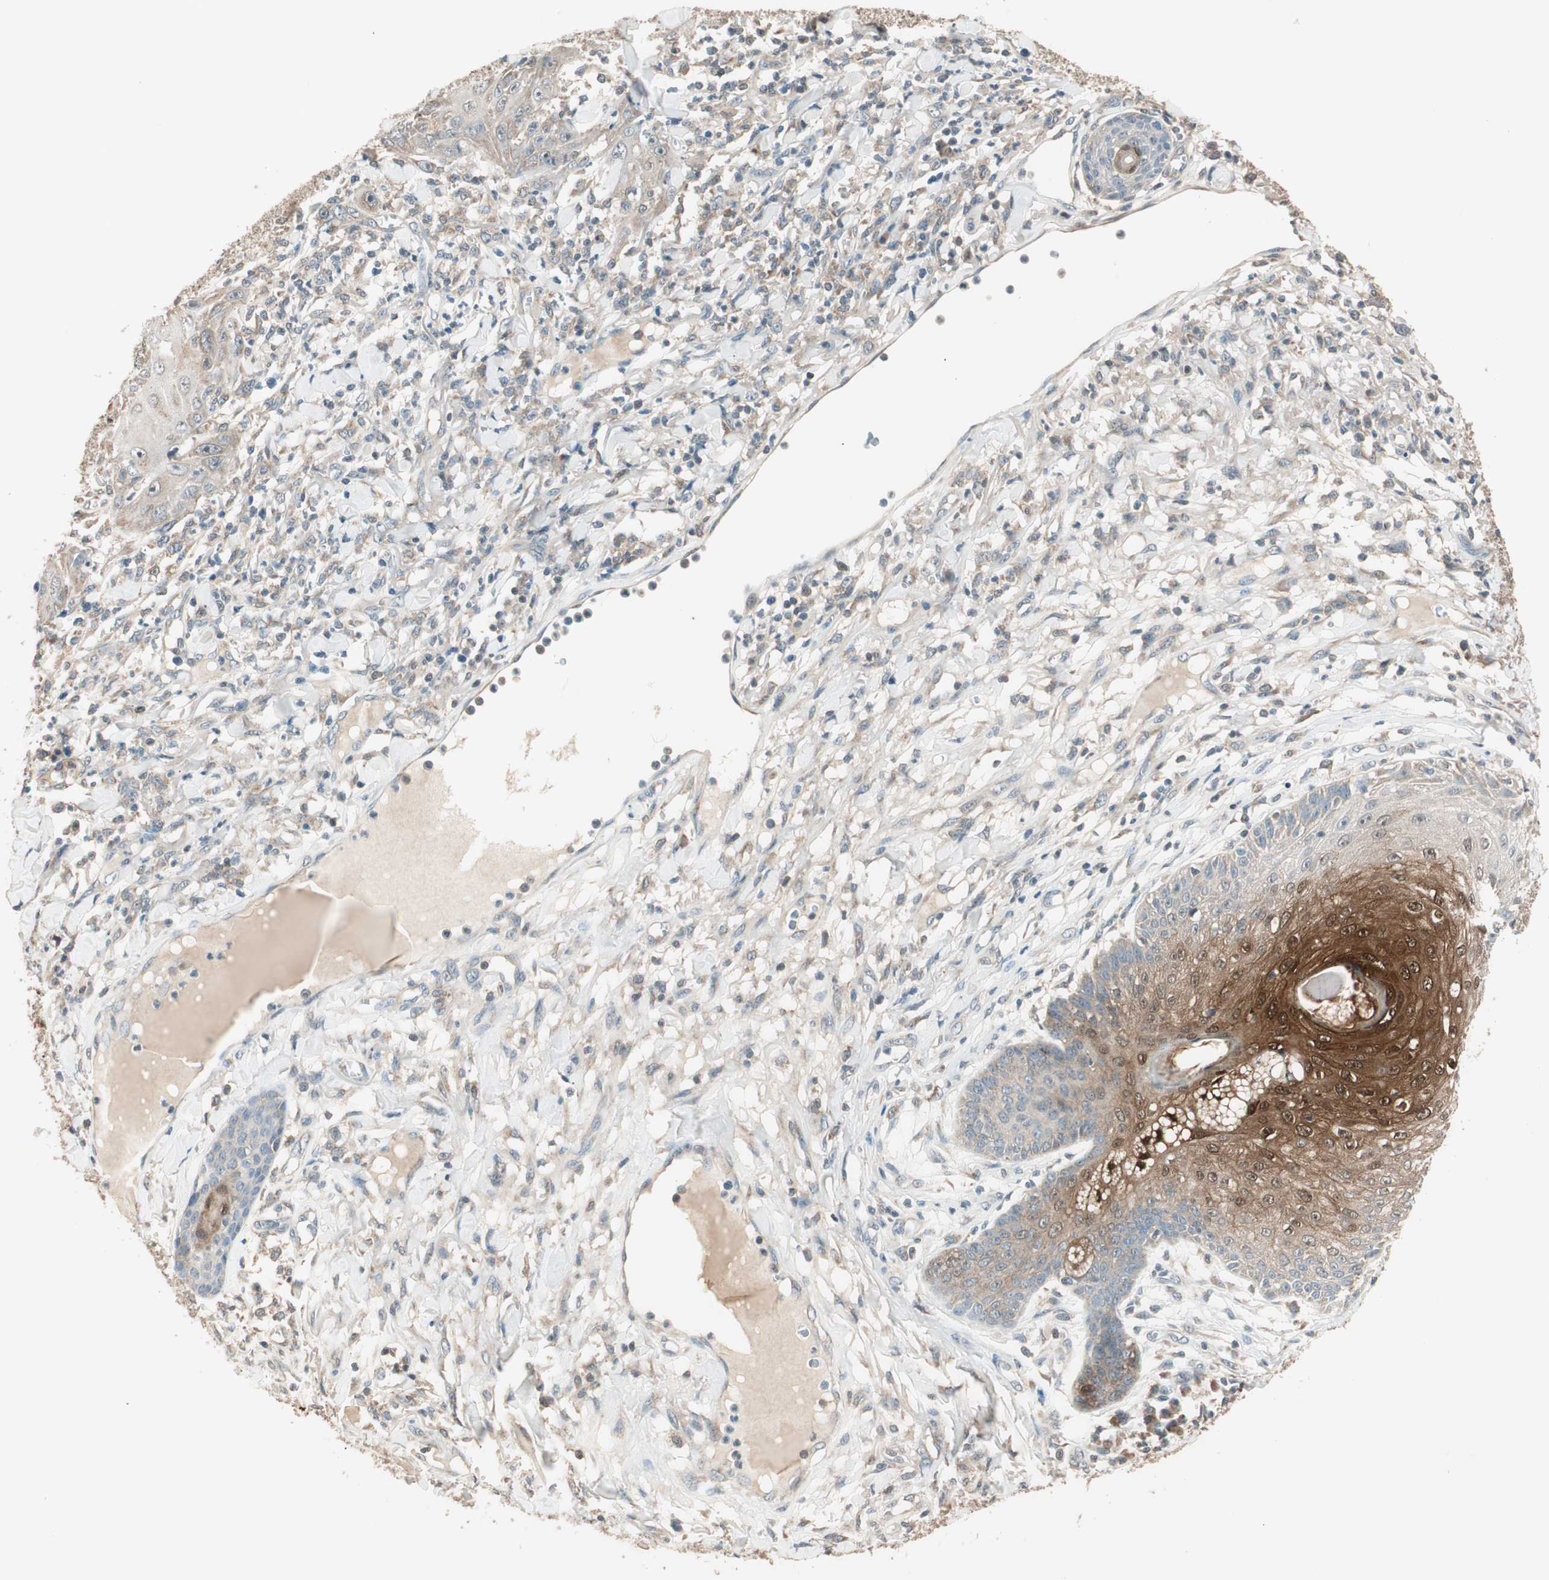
{"staining": {"intensity": "strong", "quantity": "<25%", "location": "cytoplasmic/membranous,nuclear"}, "tissue": "skin cancer", "cell_type": "Tumor cells", "image_type": "cancer", "snomed": [{"axis": "morphology", "description": "Squamous cell carcinoma, NOS"}, {"axis": "topography", "description": "Skin"}], "caption": "A histopathology image of squamous cell carcinoma (skin) stained for a protein demonstrates strong cytoplasmic/membranous and nuclear brown staining in tumor cells.", "gene": "TRIM21", "patient": {"sex": "female", "age": 78}}